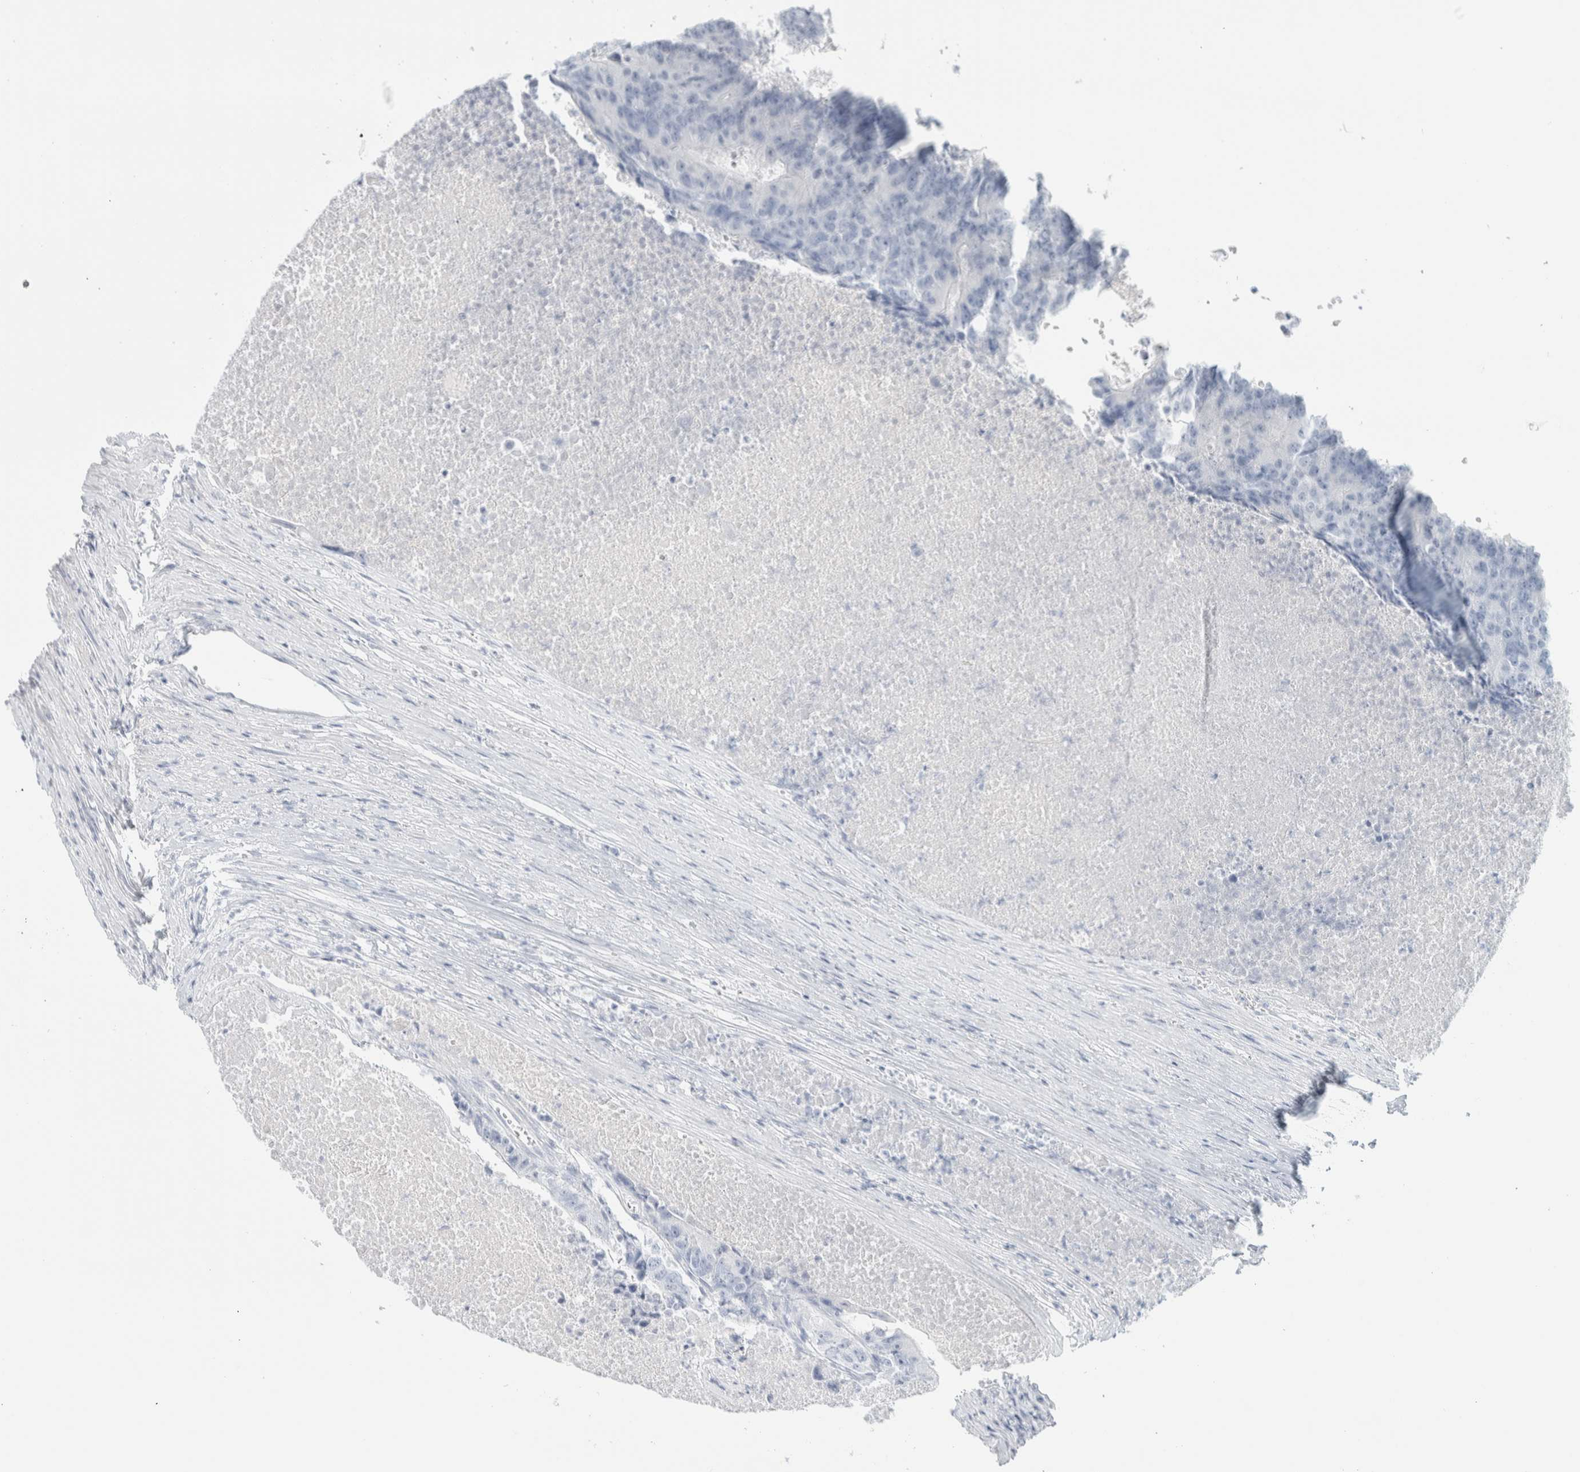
{"staining": {"intensity": "negative", "quantity": "none", "location": "none"}, "tissue": "colorectal cancer", "cell_type": "Tumor cells", "image_type": "cancer", "snomed": [{"axis": "morphology", "description": "Adenocarcinoma, NOS"}, {"axis": "topography", "description": "Colon"}], "caption": "This is an IHC micrograph of human colorectal adenocarcinoma. There is no expression in tumor cells.", "gene": "ATCAY", "patient": {"sex": "male", "age": 87}}